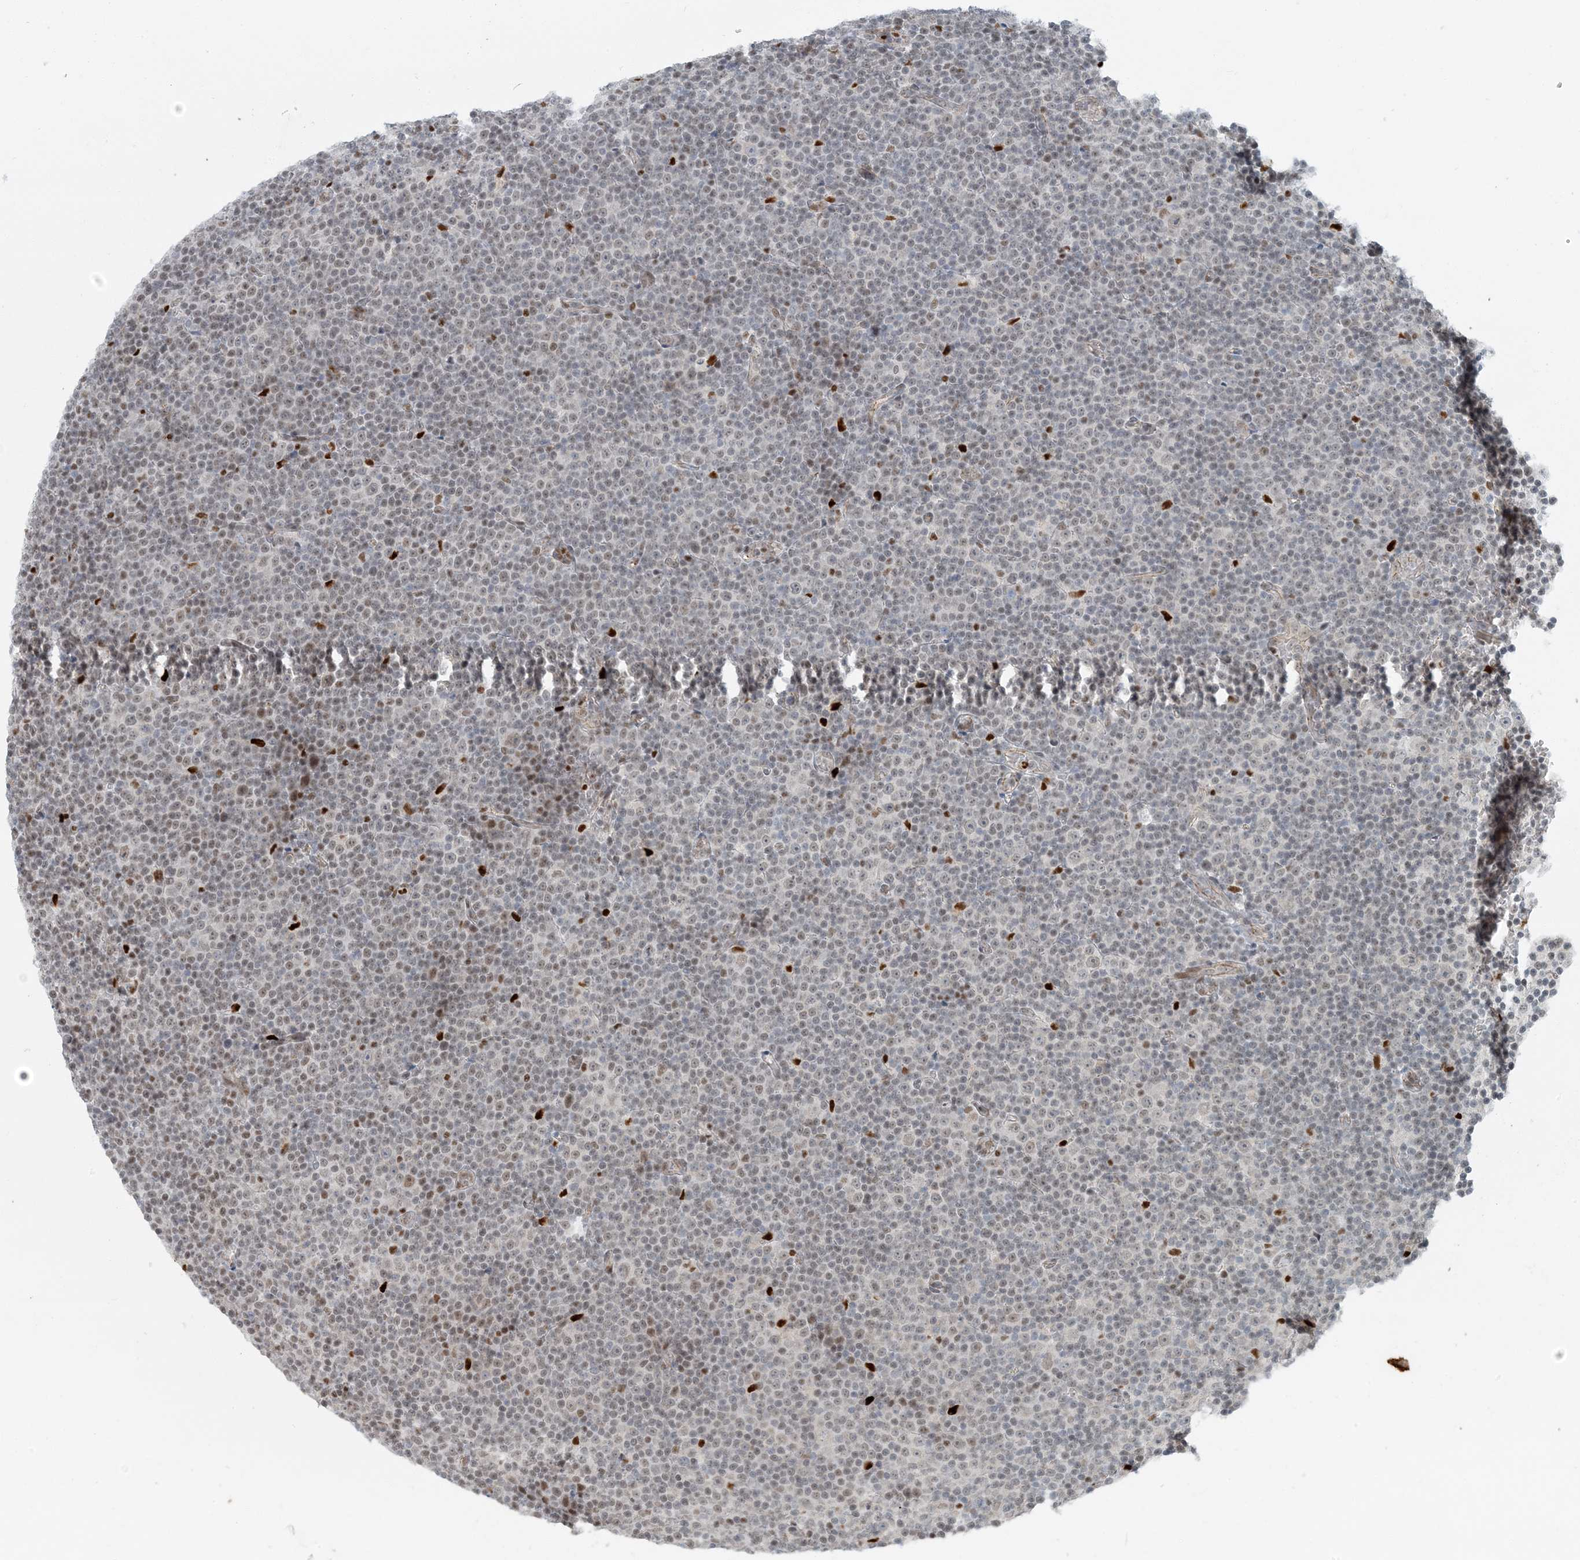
{"staining": {"intensity": "weak", "quantity": "25%-75%", "location": "nuclear"}, "tissue": "lymphoma", "cell_type": "Tumor cells", "image_type": "cancer", "snomed": [{"axis": "morphology", "description": "Malignant lymphoma, non-Hodgkin's type, Low grade"}, {"axis": "topography", "description": "Lymph node"}], "caption": "Malignant lymphoma, non-Hodgkin's type (low-grade) tissue exhibits weak nuclear expression in approximately 25%-75% of tumor cells, visualized by immunohistochemistry.", "gene": "AK9", "patient": {"sex": "female", "age": 67}}